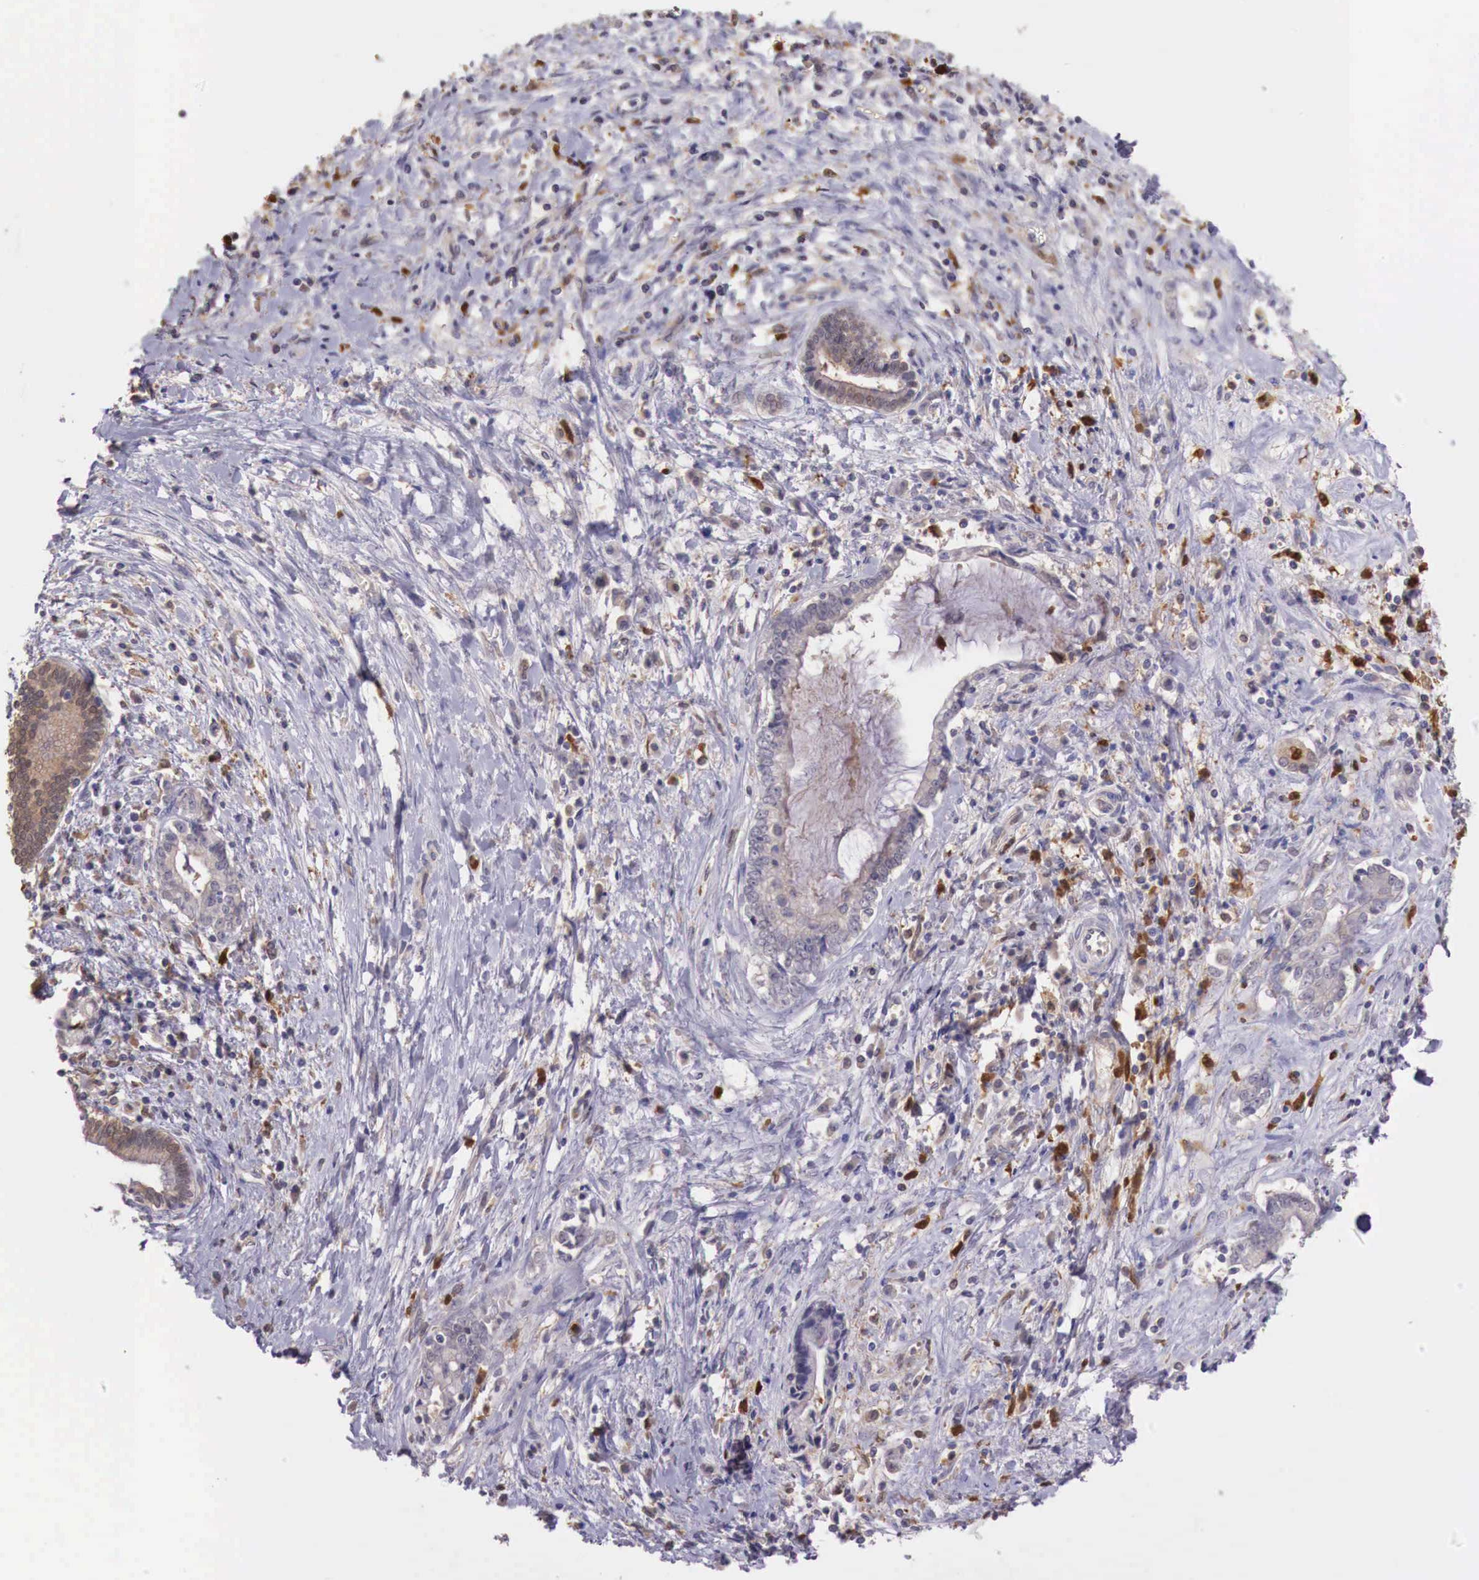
{"staining": {"intensity": "weak", "quantity": ">75%", "location": "cytoplasmic/membranous"}, "tissue": "liver cancer", "cell_type": "Tumor cells", "image_type": "cancer", "snomed": [{"axis": "morphology", "description": "Cholangiocarcinoma"}, {"axis": "topography", "description": "Liver"}], "caption": "IHC histopathology image of neoplastic tissue: human cholangiocarcinoma (liver) stained using IHC reveals low levels of weak protein expression localized specifically in the cytoplasmic/membranous of tumor cells, appearing as a cytoplasmic/membranous brown color.", "gene": "GAB2", "patient": {"sex": "male", "age": 57}}